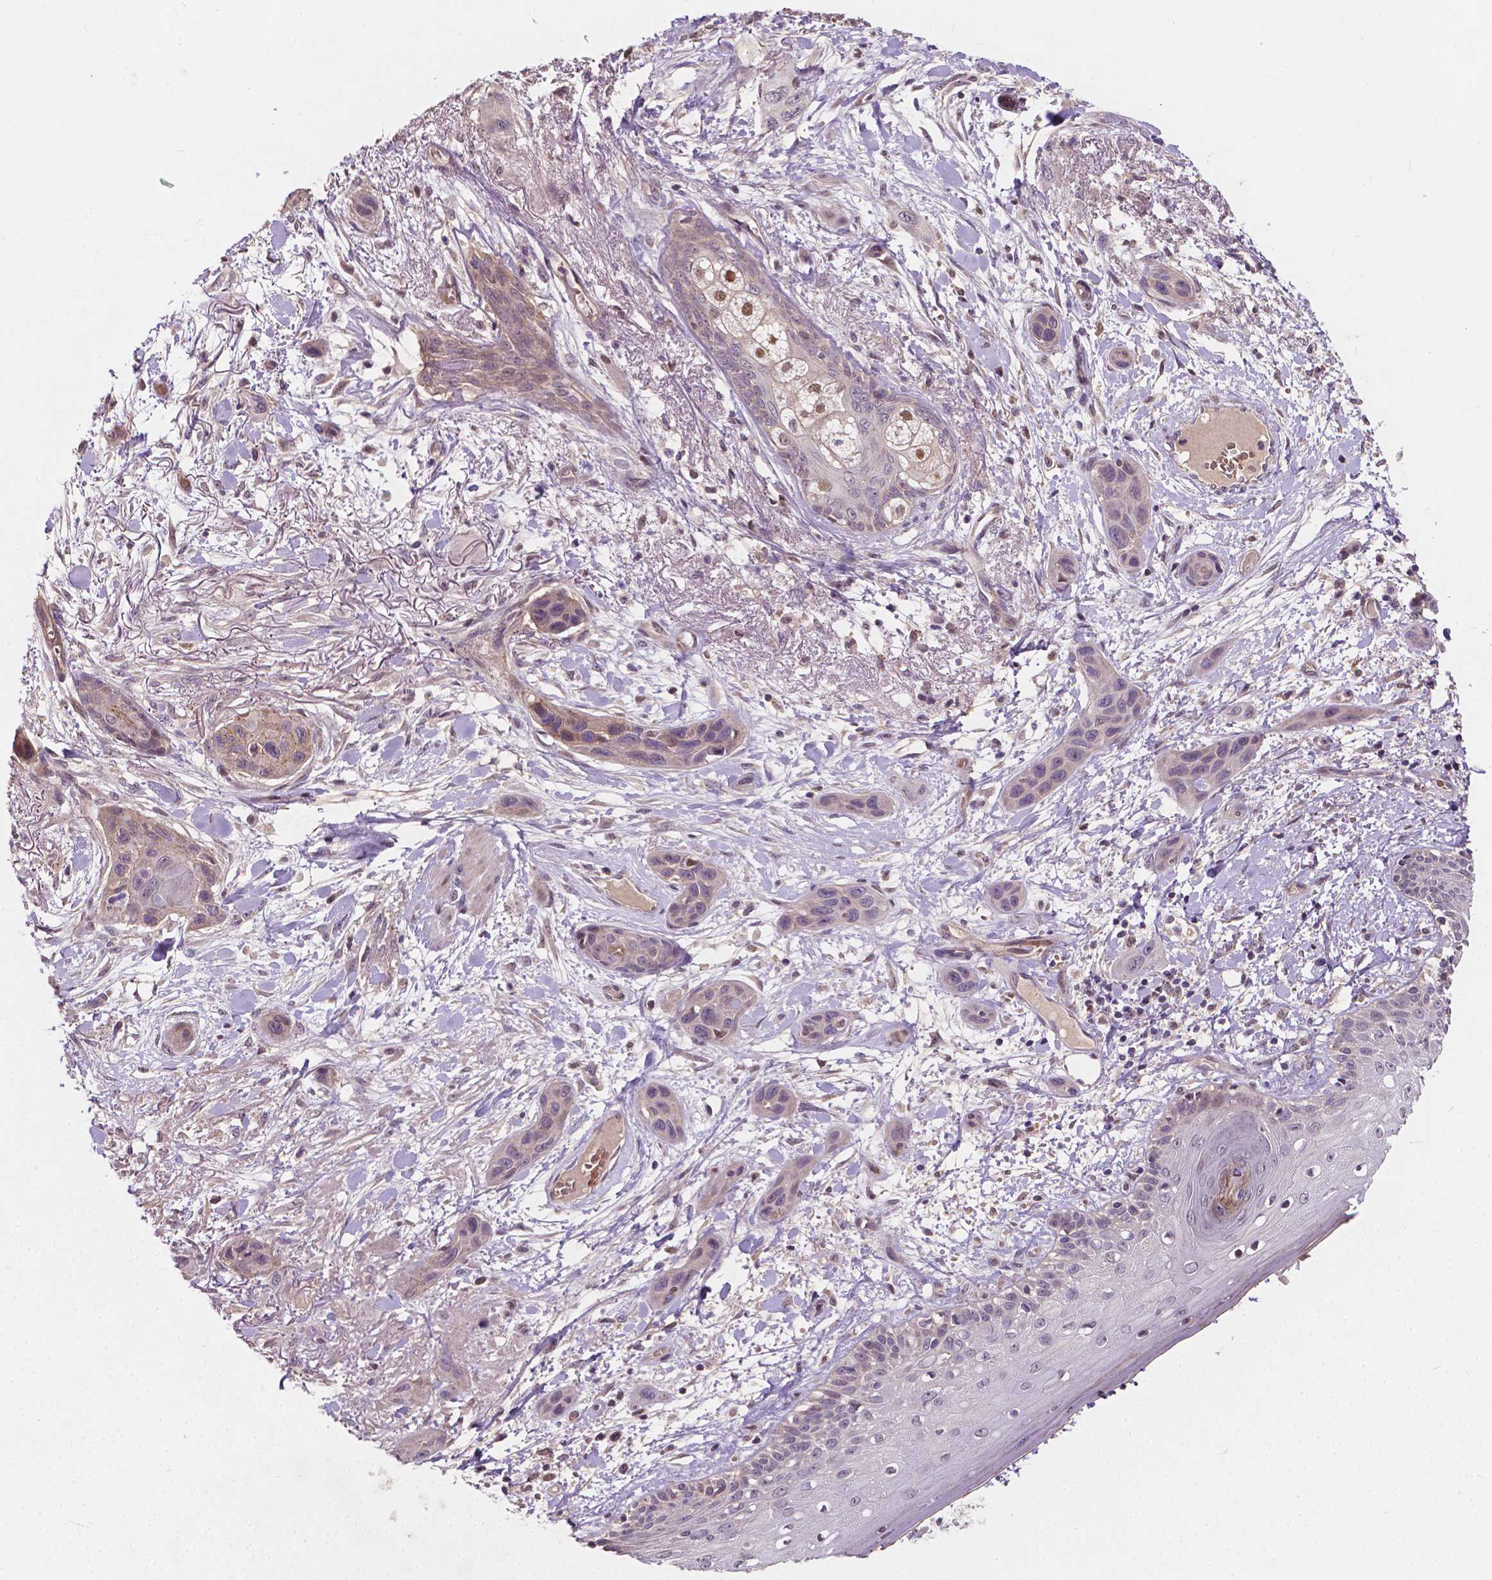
{"staining": {"intensity": "weak", "quantity": "25%-75%", "location": "cytoplasmic/membranous,nuclear"}, "tissue": "skin cancer", "cell_type": "Tumor cells", "image_type": "cancer", "snomed": [{"axis": "morphology", "description": "Squamous cell carcinoma, NOS"}, {"axis": "topography", "description": "Skin"}], "caption": "Protein expression analysis of skin cancer displays weak cytoplasmic/membranous and nuclear positivity in approximately 25%-75% of tumor cells.", "gene": "DUSP16", "patient": {"sex": "male", "age": 79}}